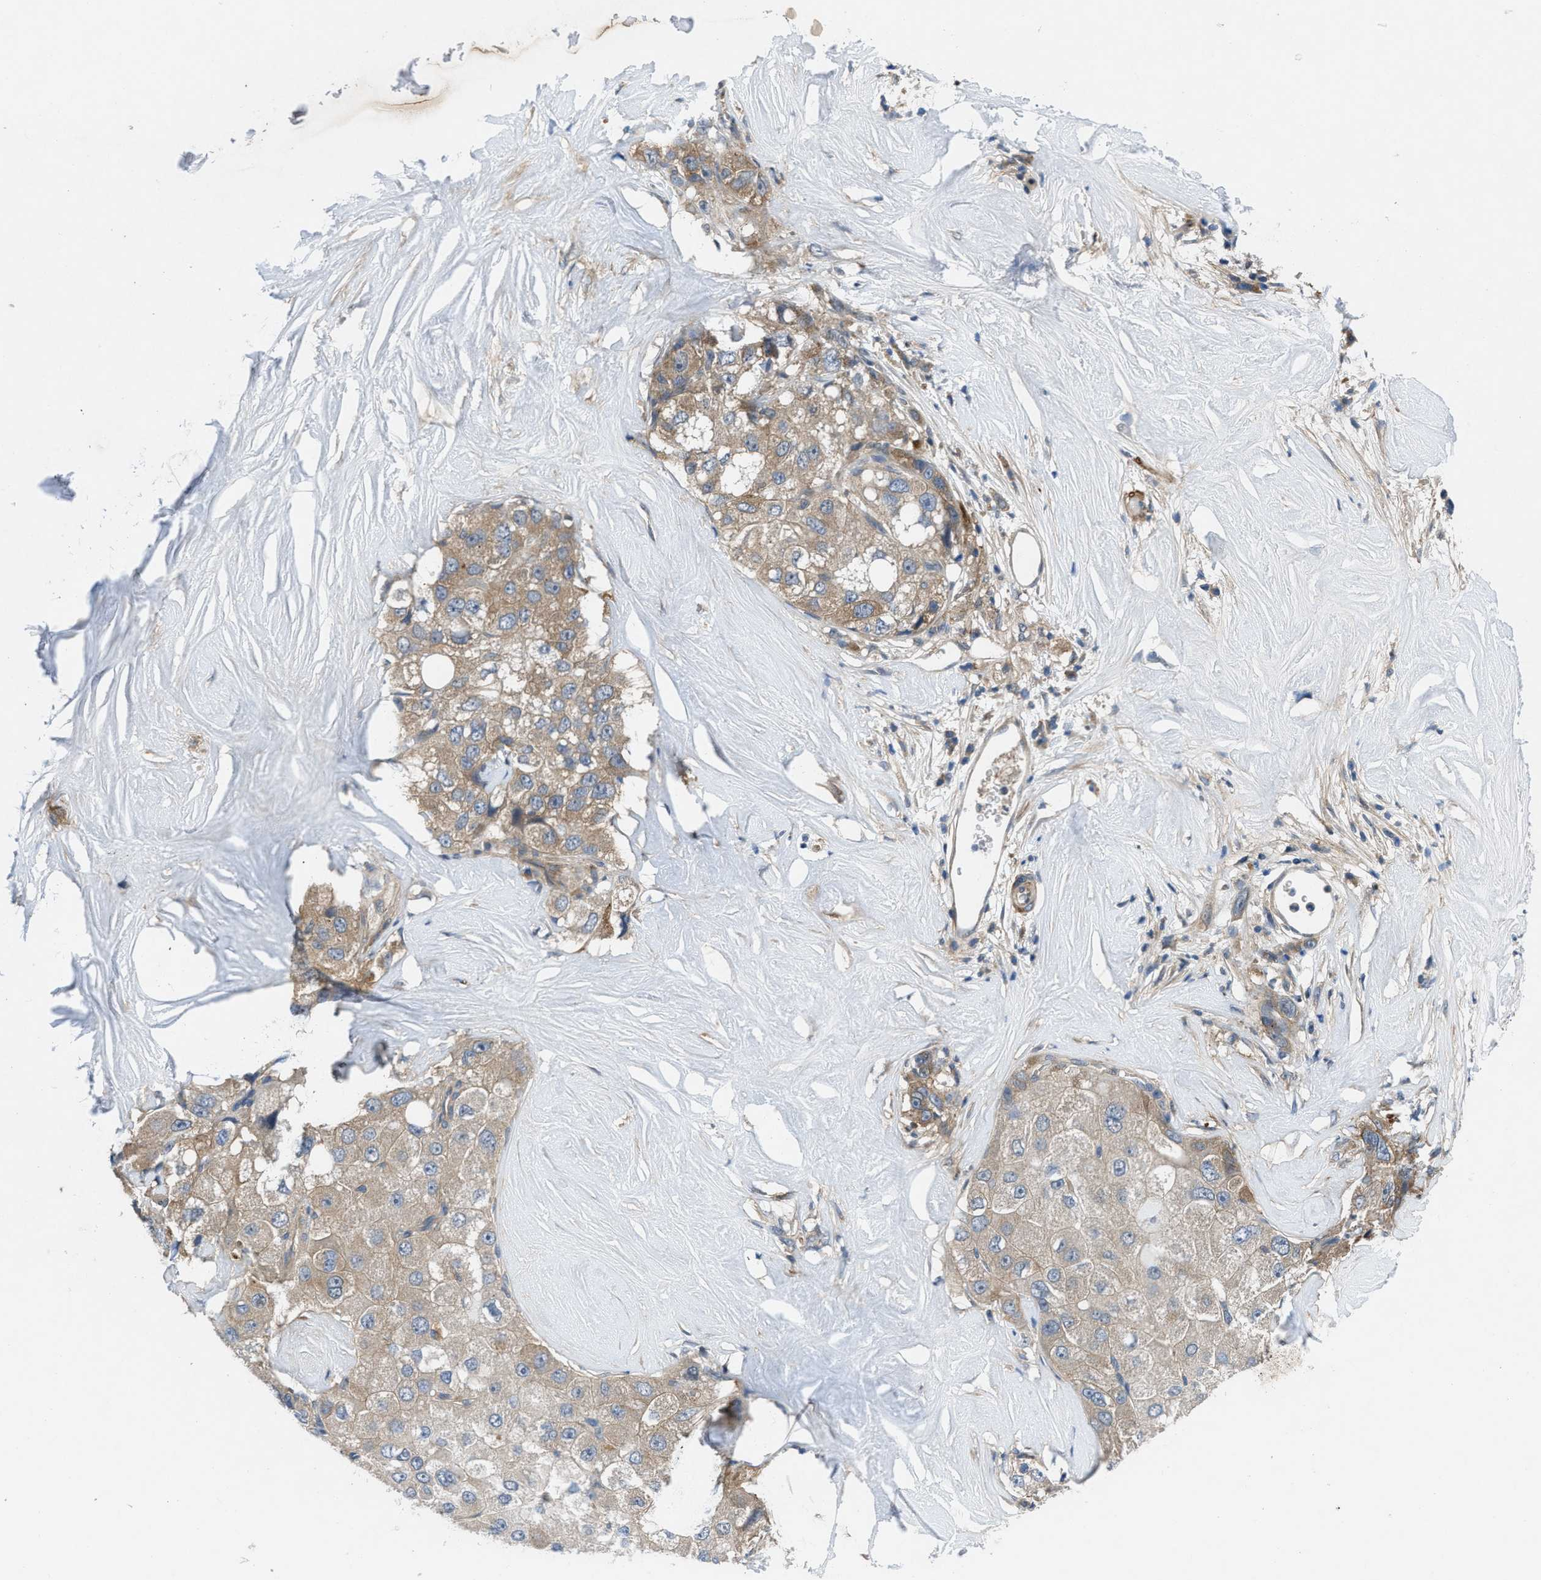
{"staining": {"intensity": "weak", "quantity": "<25%", "location": "cytoplasmic/membranous"}, "tissue": "liver cancer", "cell_type": "Tumor cells", "image_type": "cancer", "snomed": [{"axis": "morphology", "description": "Carcinoma, Hepatocellular, NOS"}, {"axis": "topography", "description": "Liver"}], "caption": "There is no significant expression in tumor cells of liver cancer.", "gene": "PANX1", "patient": {"sex": "male", "age": 80}}